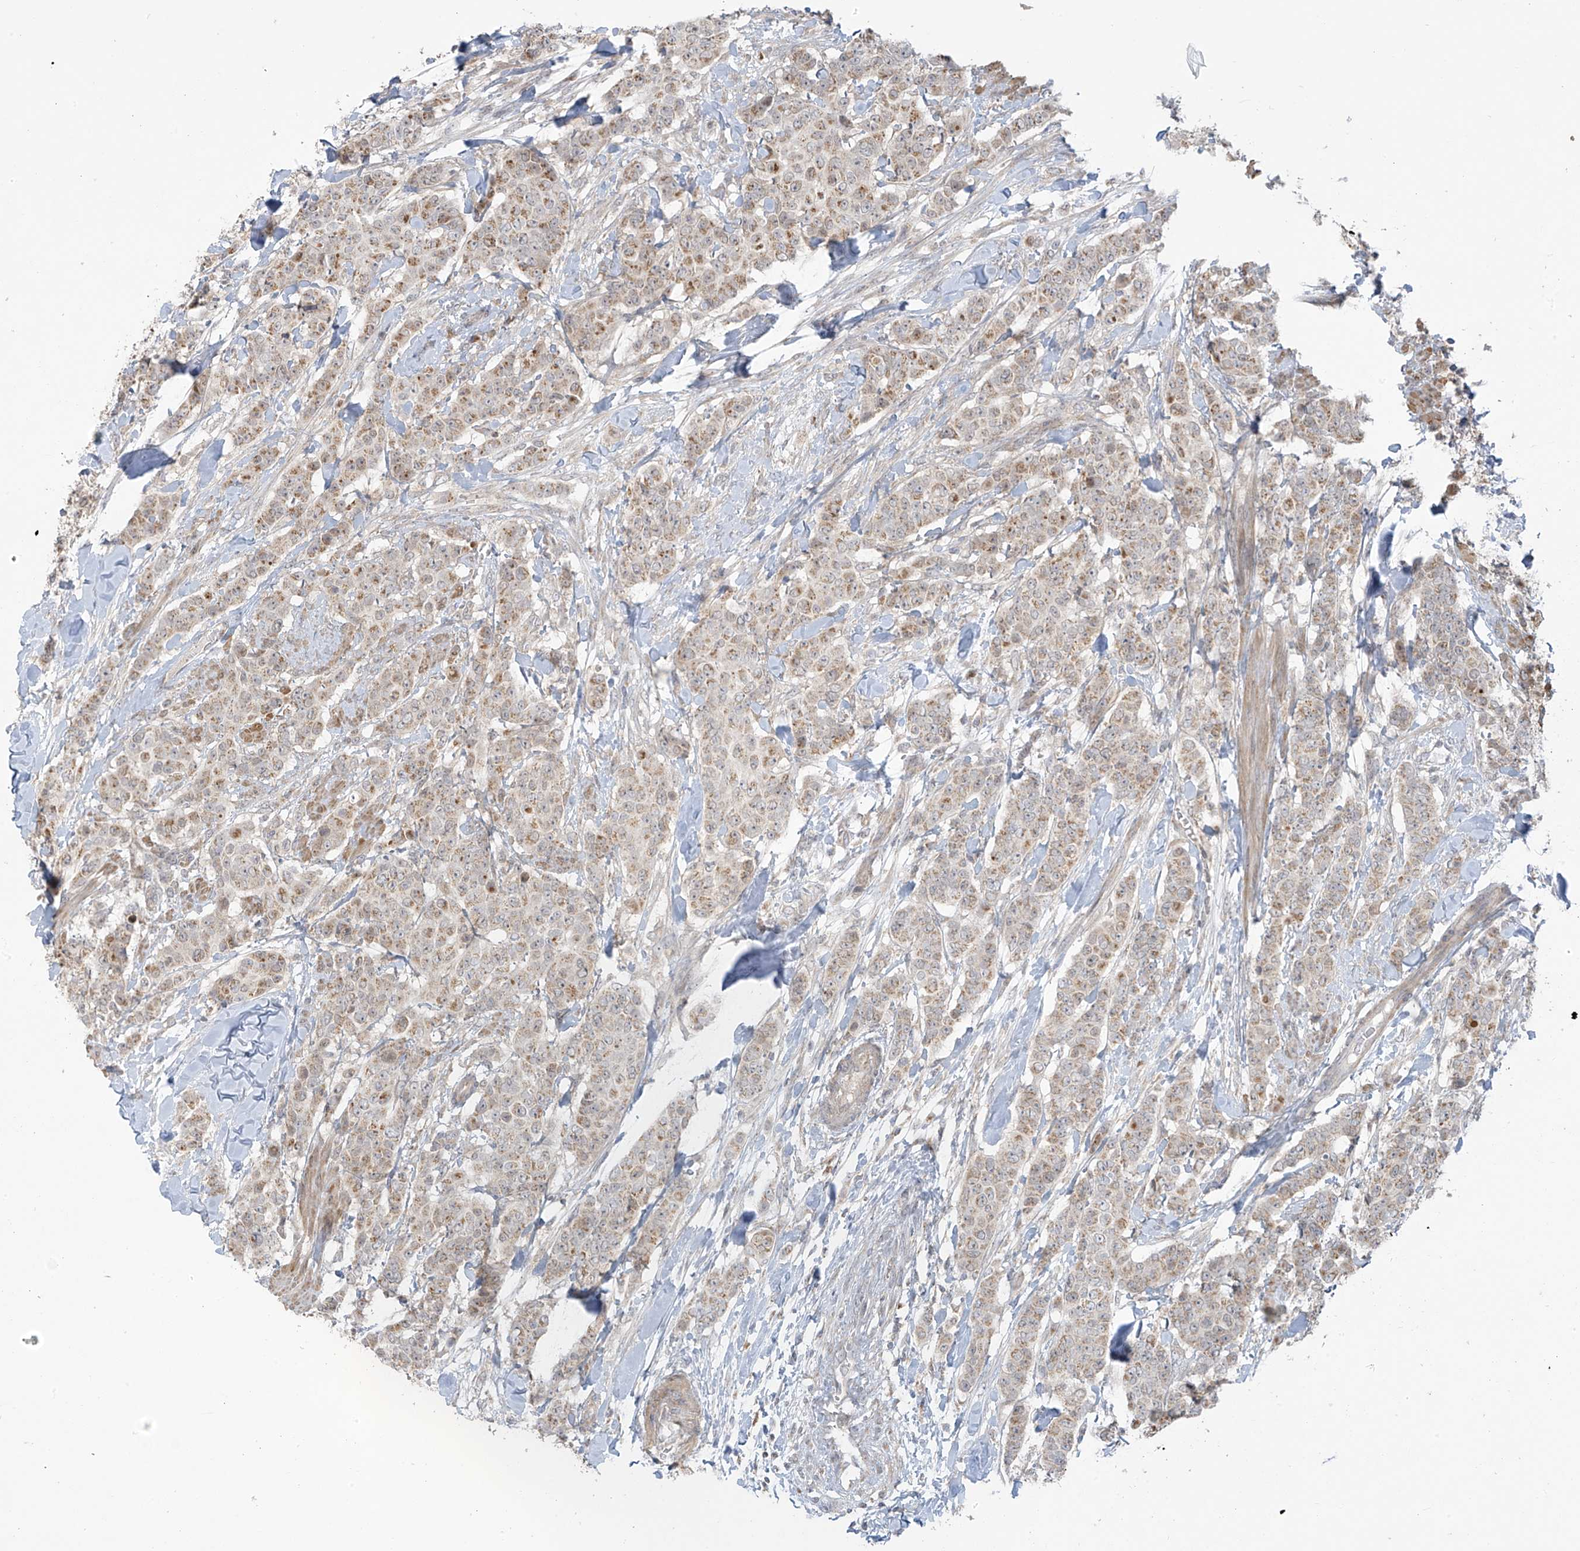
{"staining": {"intensity": "moderate", "quantity": "25%-75%", "location": "cytoplasmic/membranous"}, "tissue": "breast cancer", "cell_type": "Tumor cells", "image_type": "cancer", "snomed": [{"axis": "morphology", "description": "Duct carcinoma"}, {"axis": "topography", "description": "Breast"}], "caption": "Breast infiltrating ductal carcinoma stained with a protein marker displays moderate staining in tumor cells.", "gene": "HDDC2", "patient": {"sex": "female", "age": 40}}